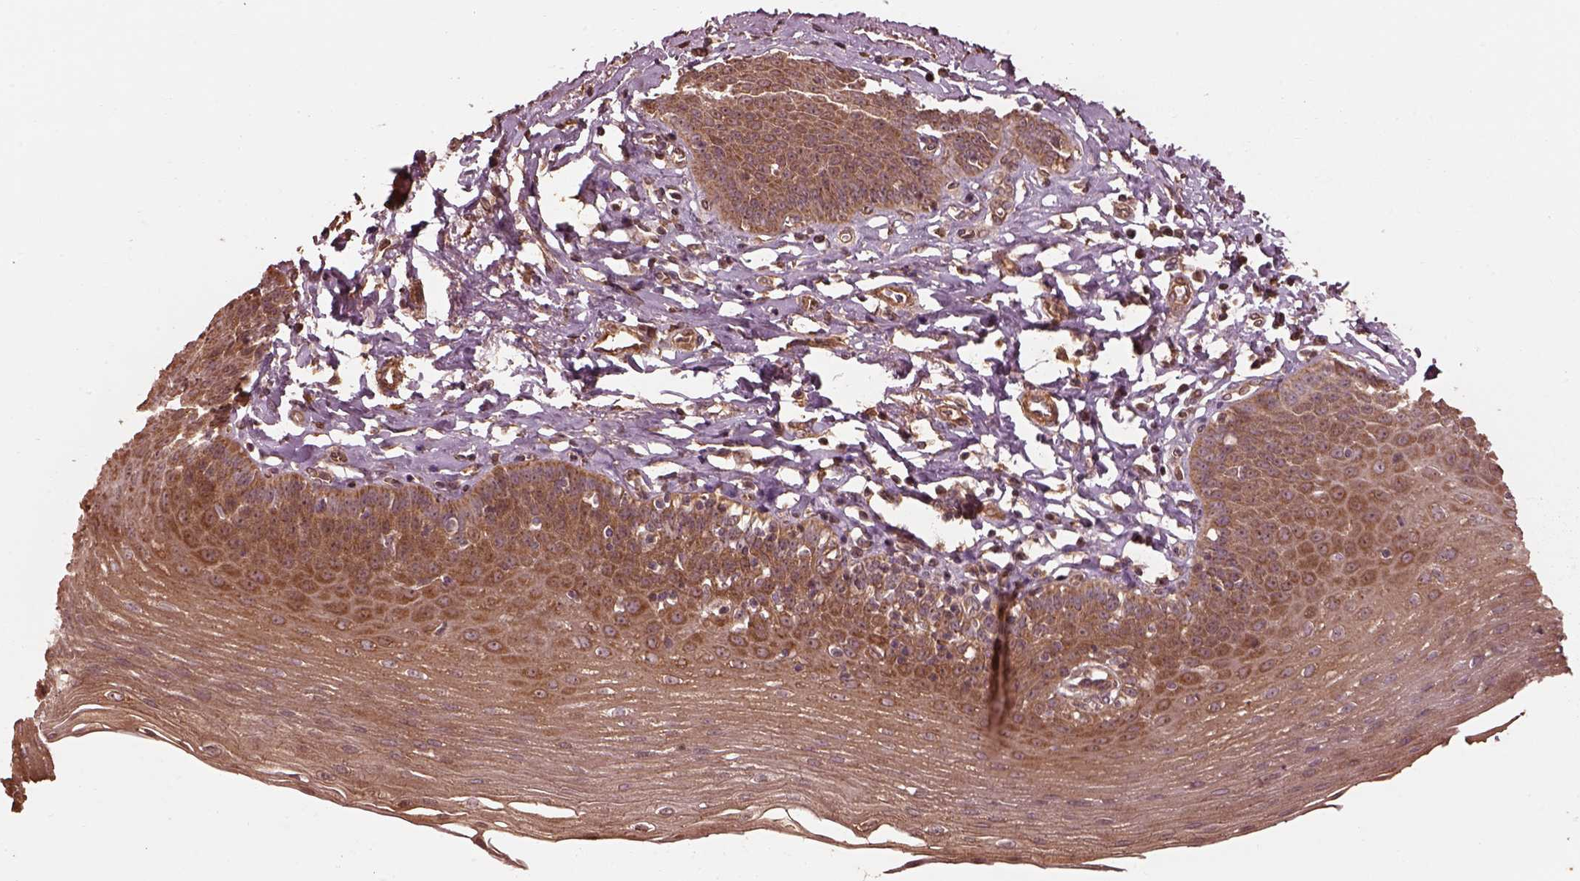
{"staining": {"intensity": "moderate", "quantity": ">75%", "location": "cytoplasmic/membranous"}, "tissue": "esophagus", "cell_type": "Squamous epithelial cells", "image_type": "normal", "snomed": [{"axis": "morphology", "description": "Normal tissue, NOS"}, {"axis": "topography", "description": "Esophagus"}], "caption": "High-power microscopy captured an immunohistochemistry (IHC) micrograph of normal esophagus, revealing moderate cytoplasmic/membranous staining in approximately >75% of squamous epithelial cells.", "gene": "METTL4", "patient": {"sex": "female", "age": 81}}